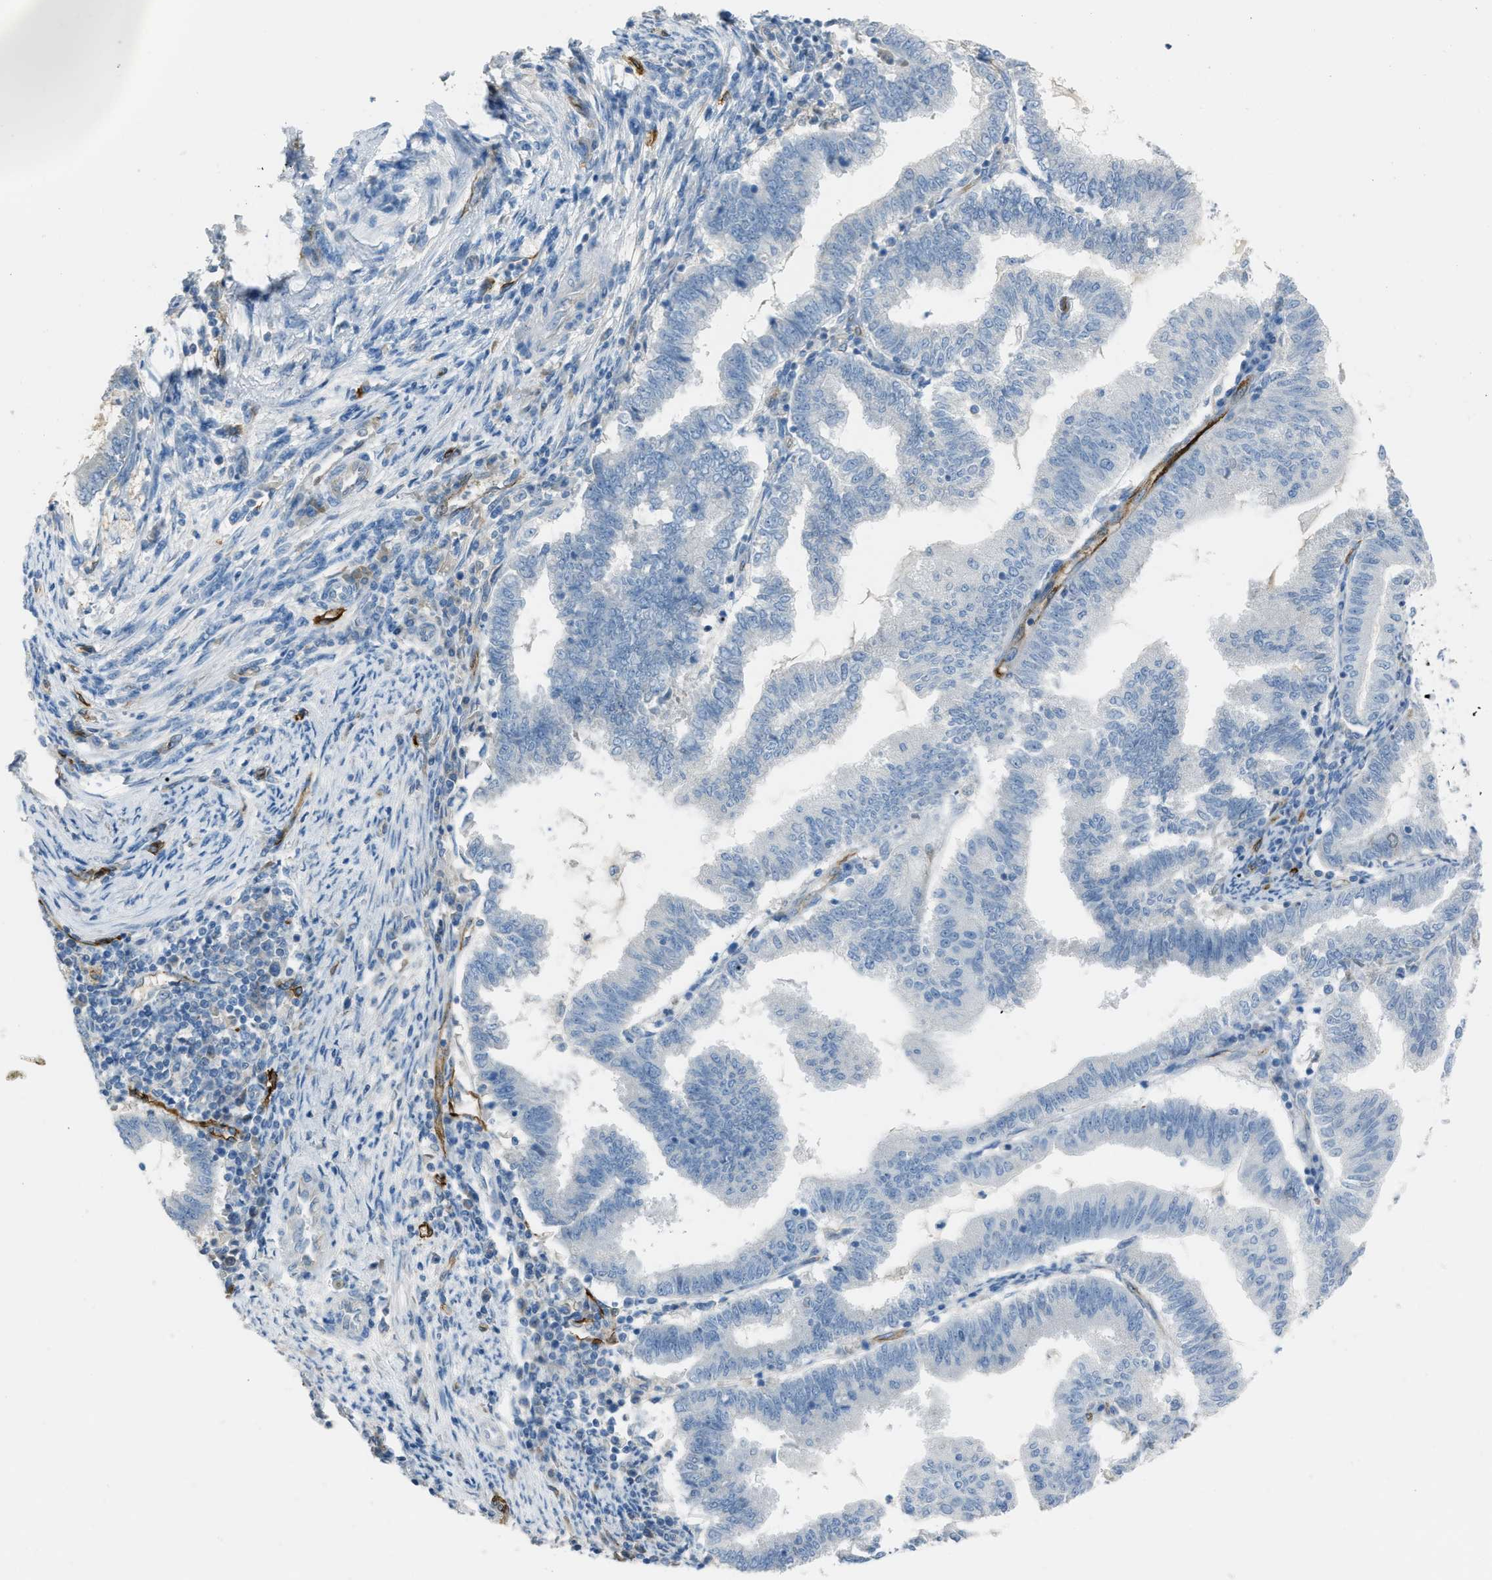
{"staining": {"intensity": "negative", "quantity": "none", "location": "none"}, "tissue": "endometrial cancer", "cell_type": "Tumor cells", "image_type": "cancer", "snomed": [{"axis": "morphology", "description": "Polyp, NOS"}, {"axis": "morphology", "description": "Adenocarcinoma, NOS"}, {"axis": "morphology", "description": "Adenoma, NOS"}, {"axis": "topography", "description": "Endometrium"}], "caption": "The immunohistochemistry (IHC) photomicrograph has no significant positivity in tumor cells of endometrial adenocarcinoma tissue. The staining was performed using DAB (3,3'-diaminobenzidine) to visualize the protein expression in brown, while the nuclei were stained in blue with hematoxylin (Magnification: 20x).", "gene": "SLC22A15", "patient": {"sex": "female", "age": 79}}